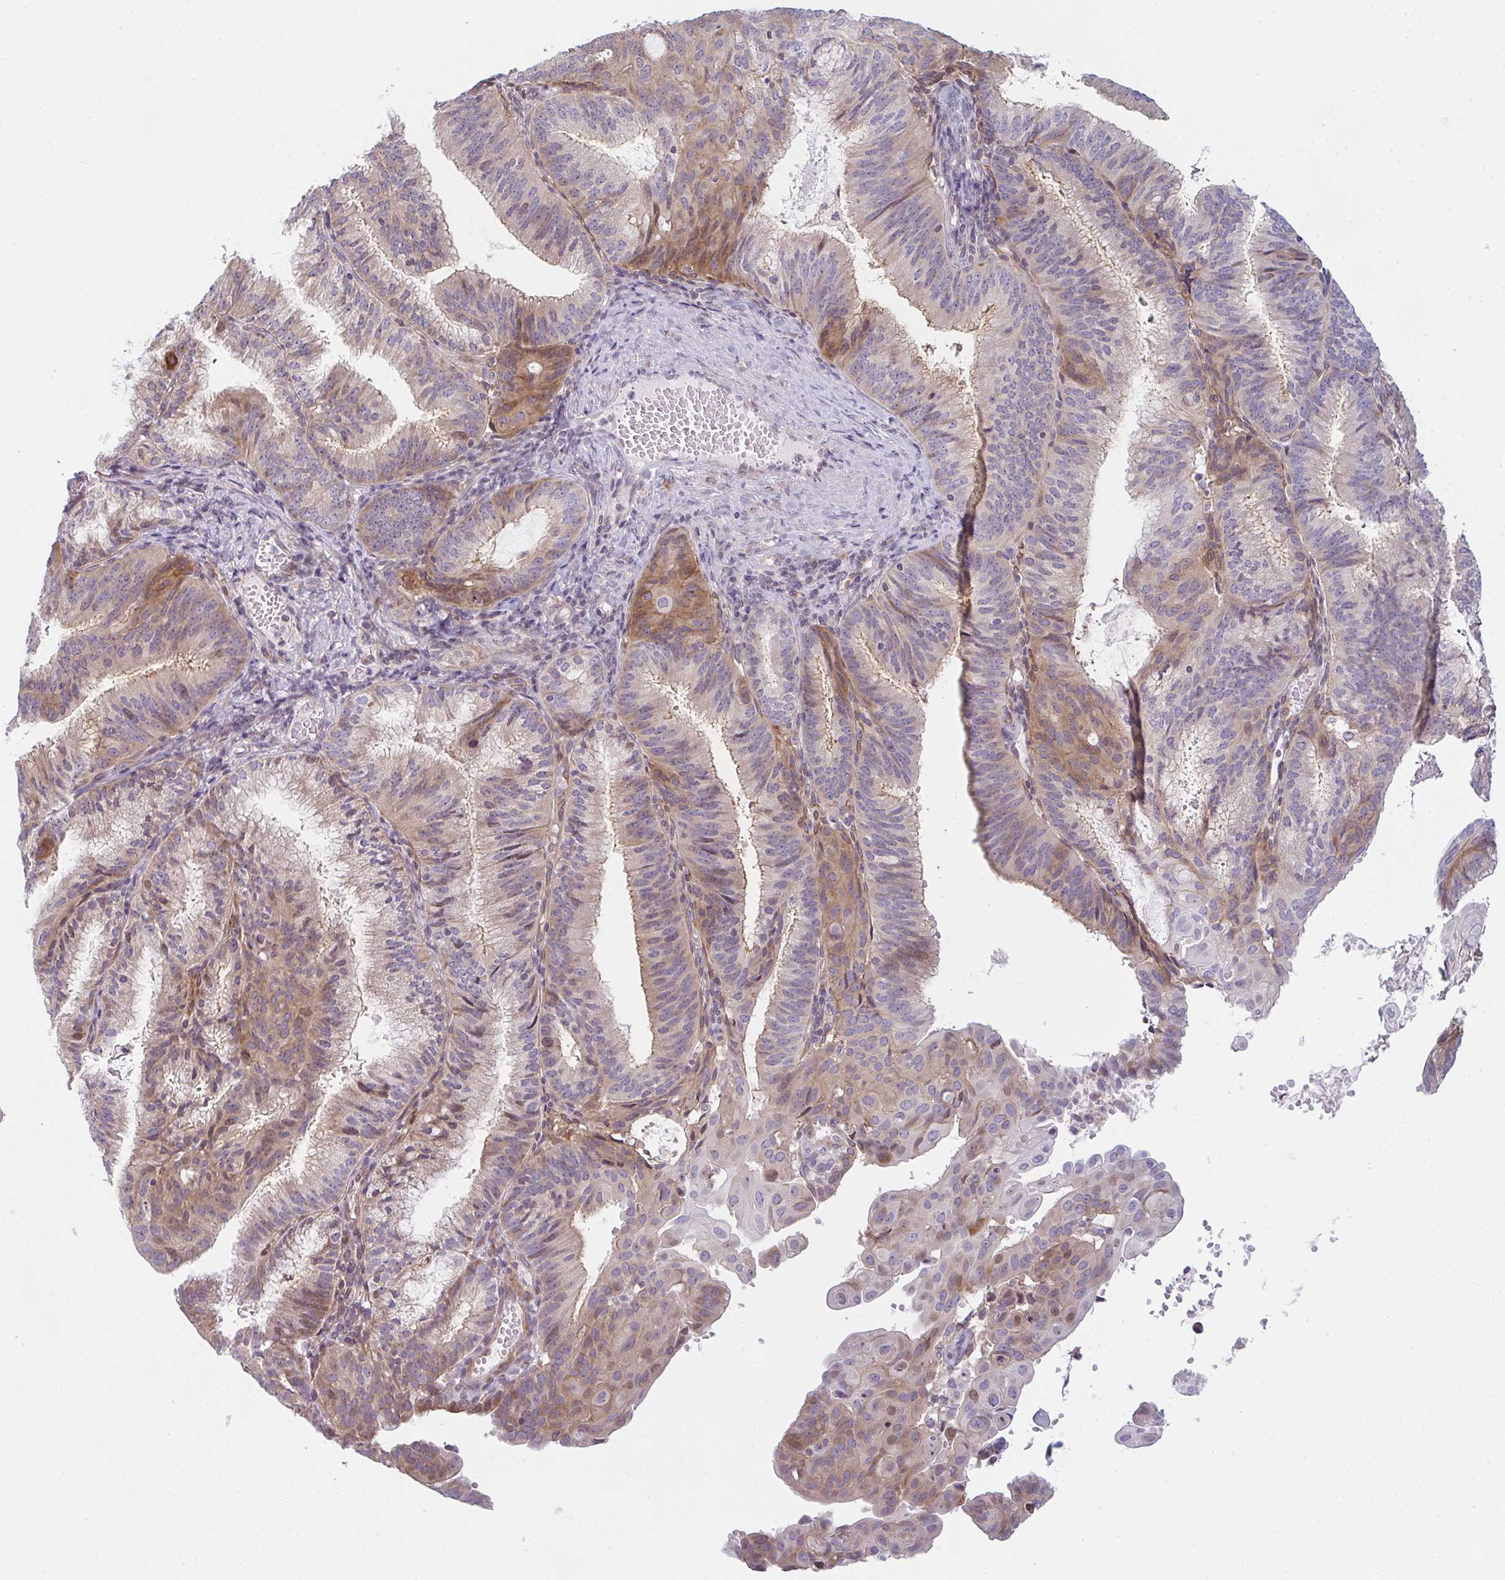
{"staining": {"intensity": "moderate", "quantity": "<25%", "location": "cytoplasmic/membranous"}, "tissue": "endometrial cancer", "cell_type": "Tumor cells", "image_type": "cancer", "snomed": [{"axis": "morphology", "description": "Adenocarcinoma, NOS"}, {"axis": "topography", "description": "Endometrium"}], "caption": "Immunohistochemistry micrograph of neoplastic tissue: human endometrial adenocarcinoma stained using immunohistochemistry shows low levels of moderate protein expression localized specifically in the cytoplasmic/membranous of tumor cells, appearing as a cytoplasmic/membranous brown color.", "gene": "TMEM237", "patient": {"sex": "female", "age": 49}}